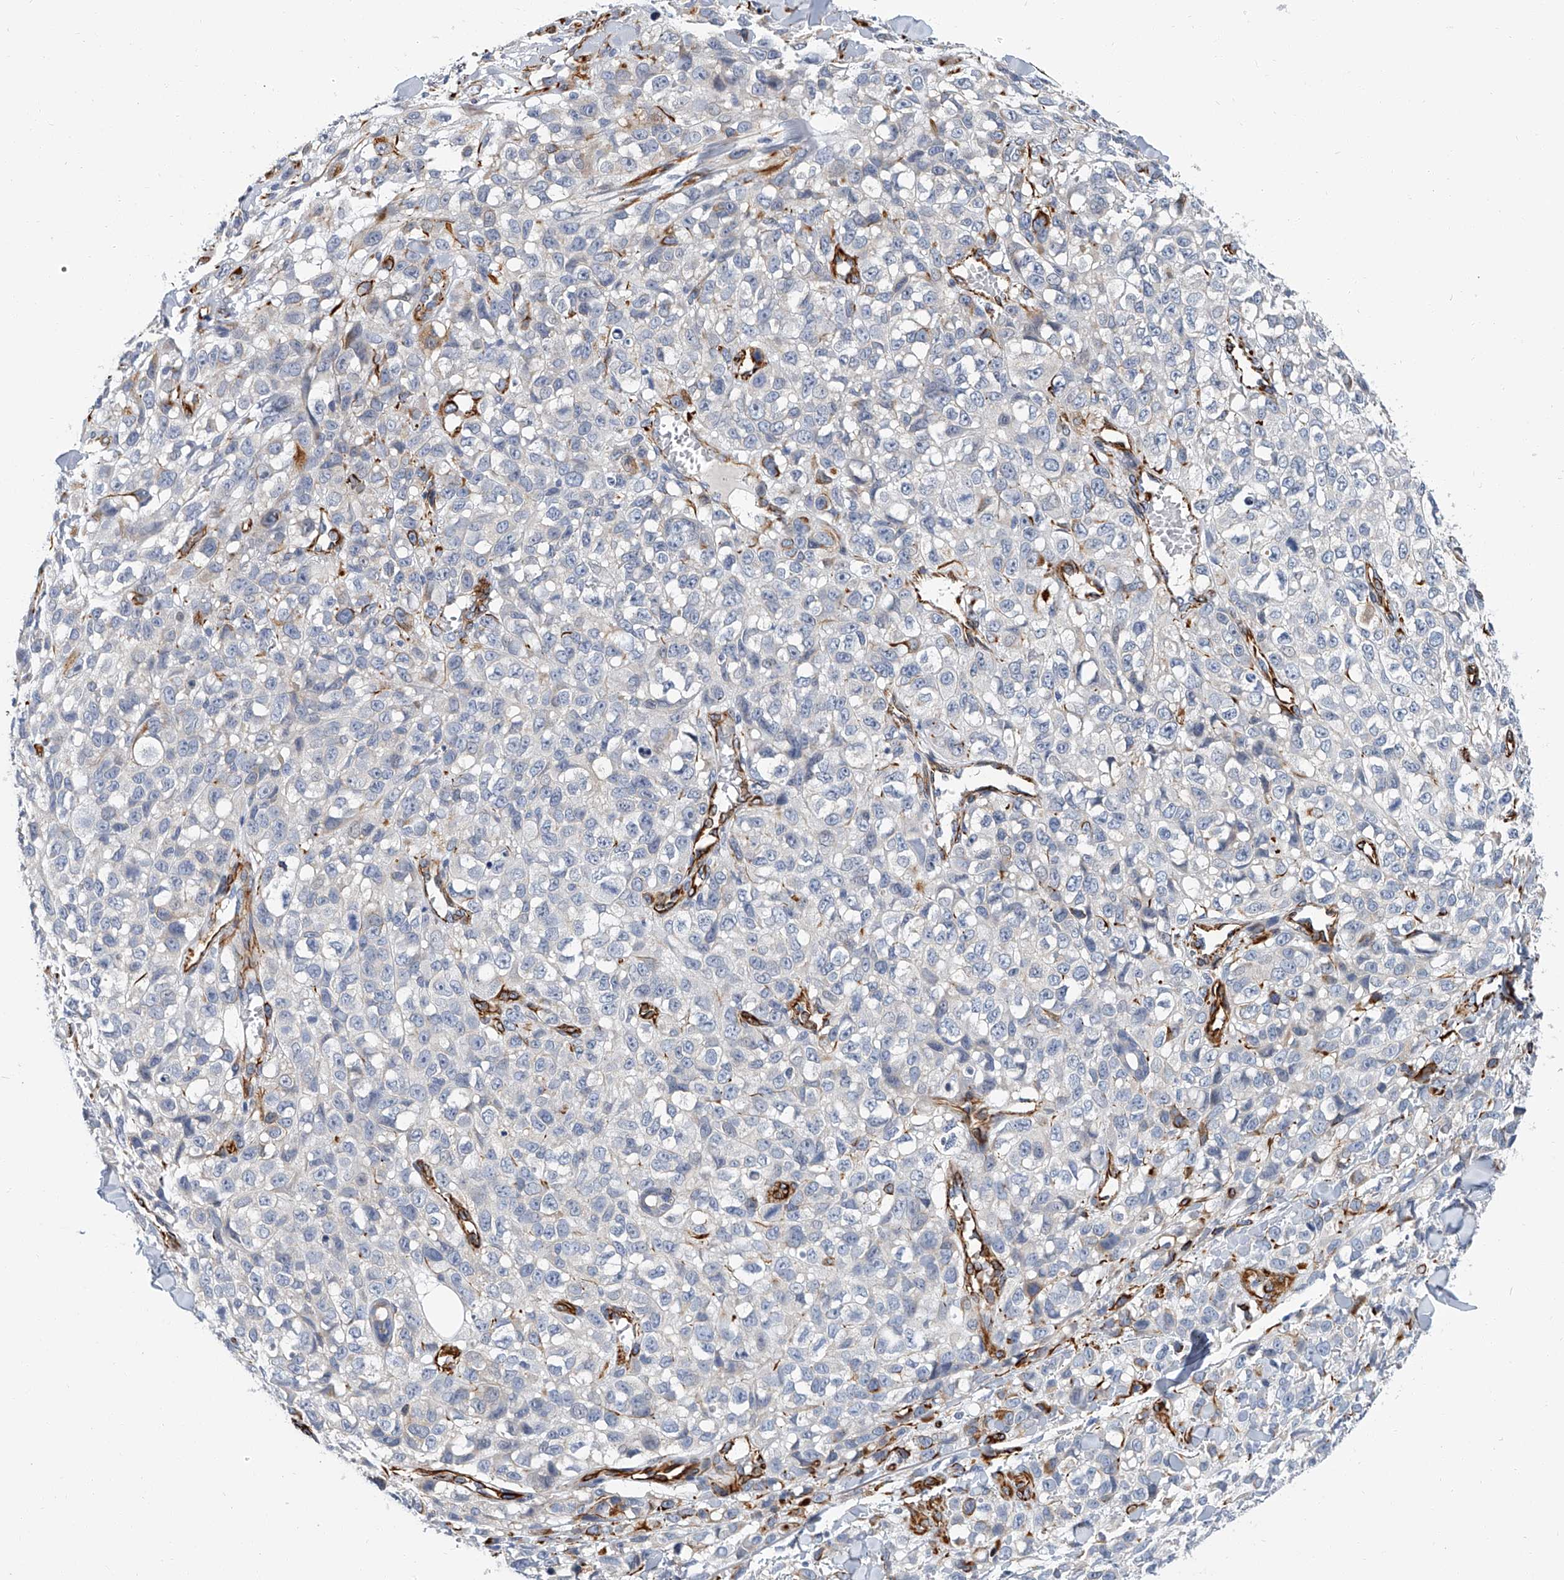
{"staining": {"intensity": "negative", "quantity": "none", "location": "none"}, "tissue": "melanoma", "cell_type": "Tumor cells", "image_type": "cancer", "snomed": [{"axis": "morphology", "description": "Malignant melanoma, Metastatic site"}, {"axis": "topography", "description": "Skin"}], "caption": "The immunohistochemistry micrograph has no significant staining in tumor cells of melanoma tissue.", "gene": "KIRREL1", "patient": {"sex": "female", "age": 72}}